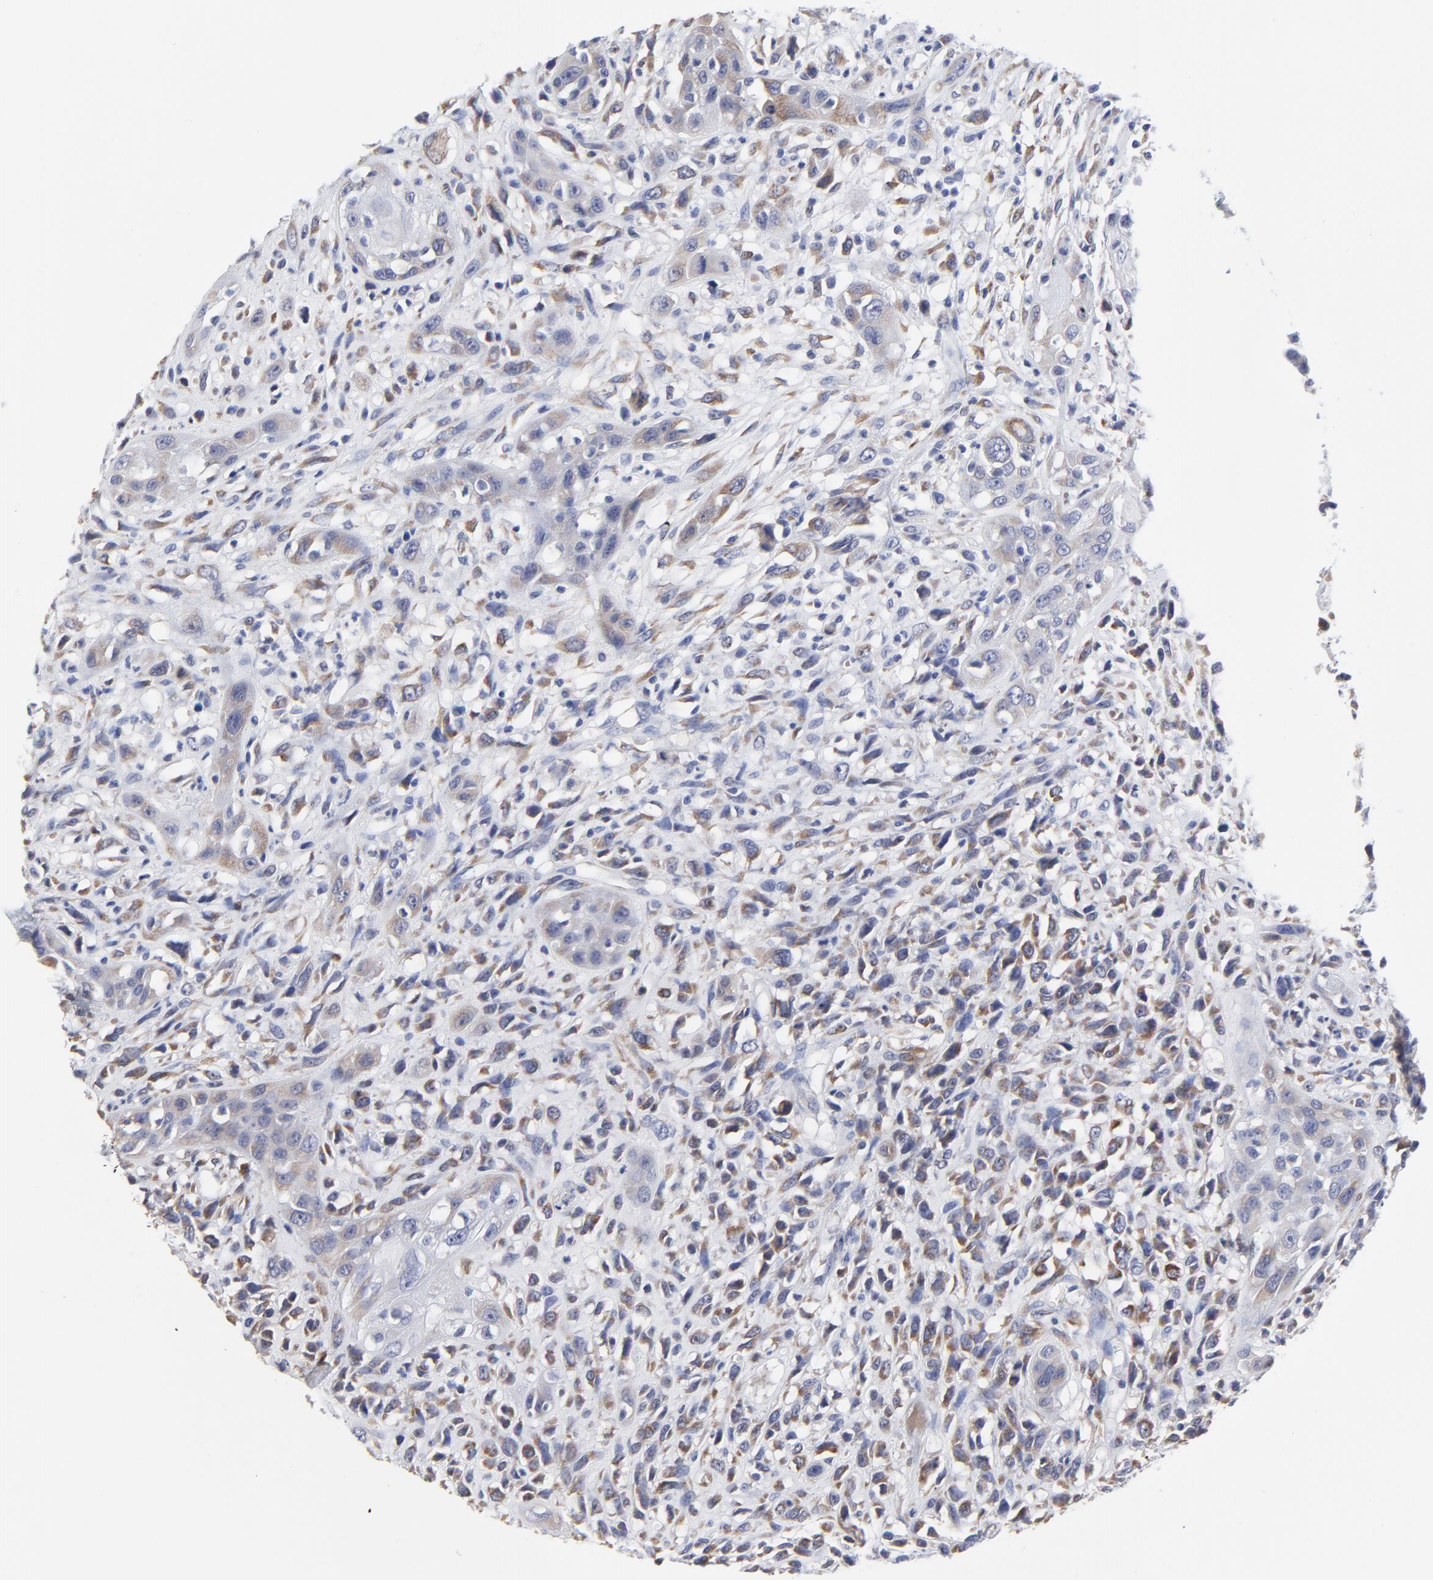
{"staining": {"intensity": "weak", "quantity": ">75%", "location": "cytoplasmic/membranous"}, "tissue": "head and neck cancer", "cell_type": "Tumor cells", "image_type": "cancer", "snomed": [{"axis": "morphology", "description": "Necrosis, NOS"}, {"axis": "morphology", "description": "Neoplasm, malignant, NOS"}, {"axis": "topography", "description": "Salivary gland"}, {"axis": "topography", "description": "Head-Neck"}], "caption": "Immunohistochemistry (IHC) (DAB (3,3'-diaminobenzidine)) staining of head and neck malignant neoplasm shows weak cytoplasmic/membranous protein expression in about >75% of tumor cells.", "gene": "DUSP9", "patient": {"sex": "male", "age": 43}}